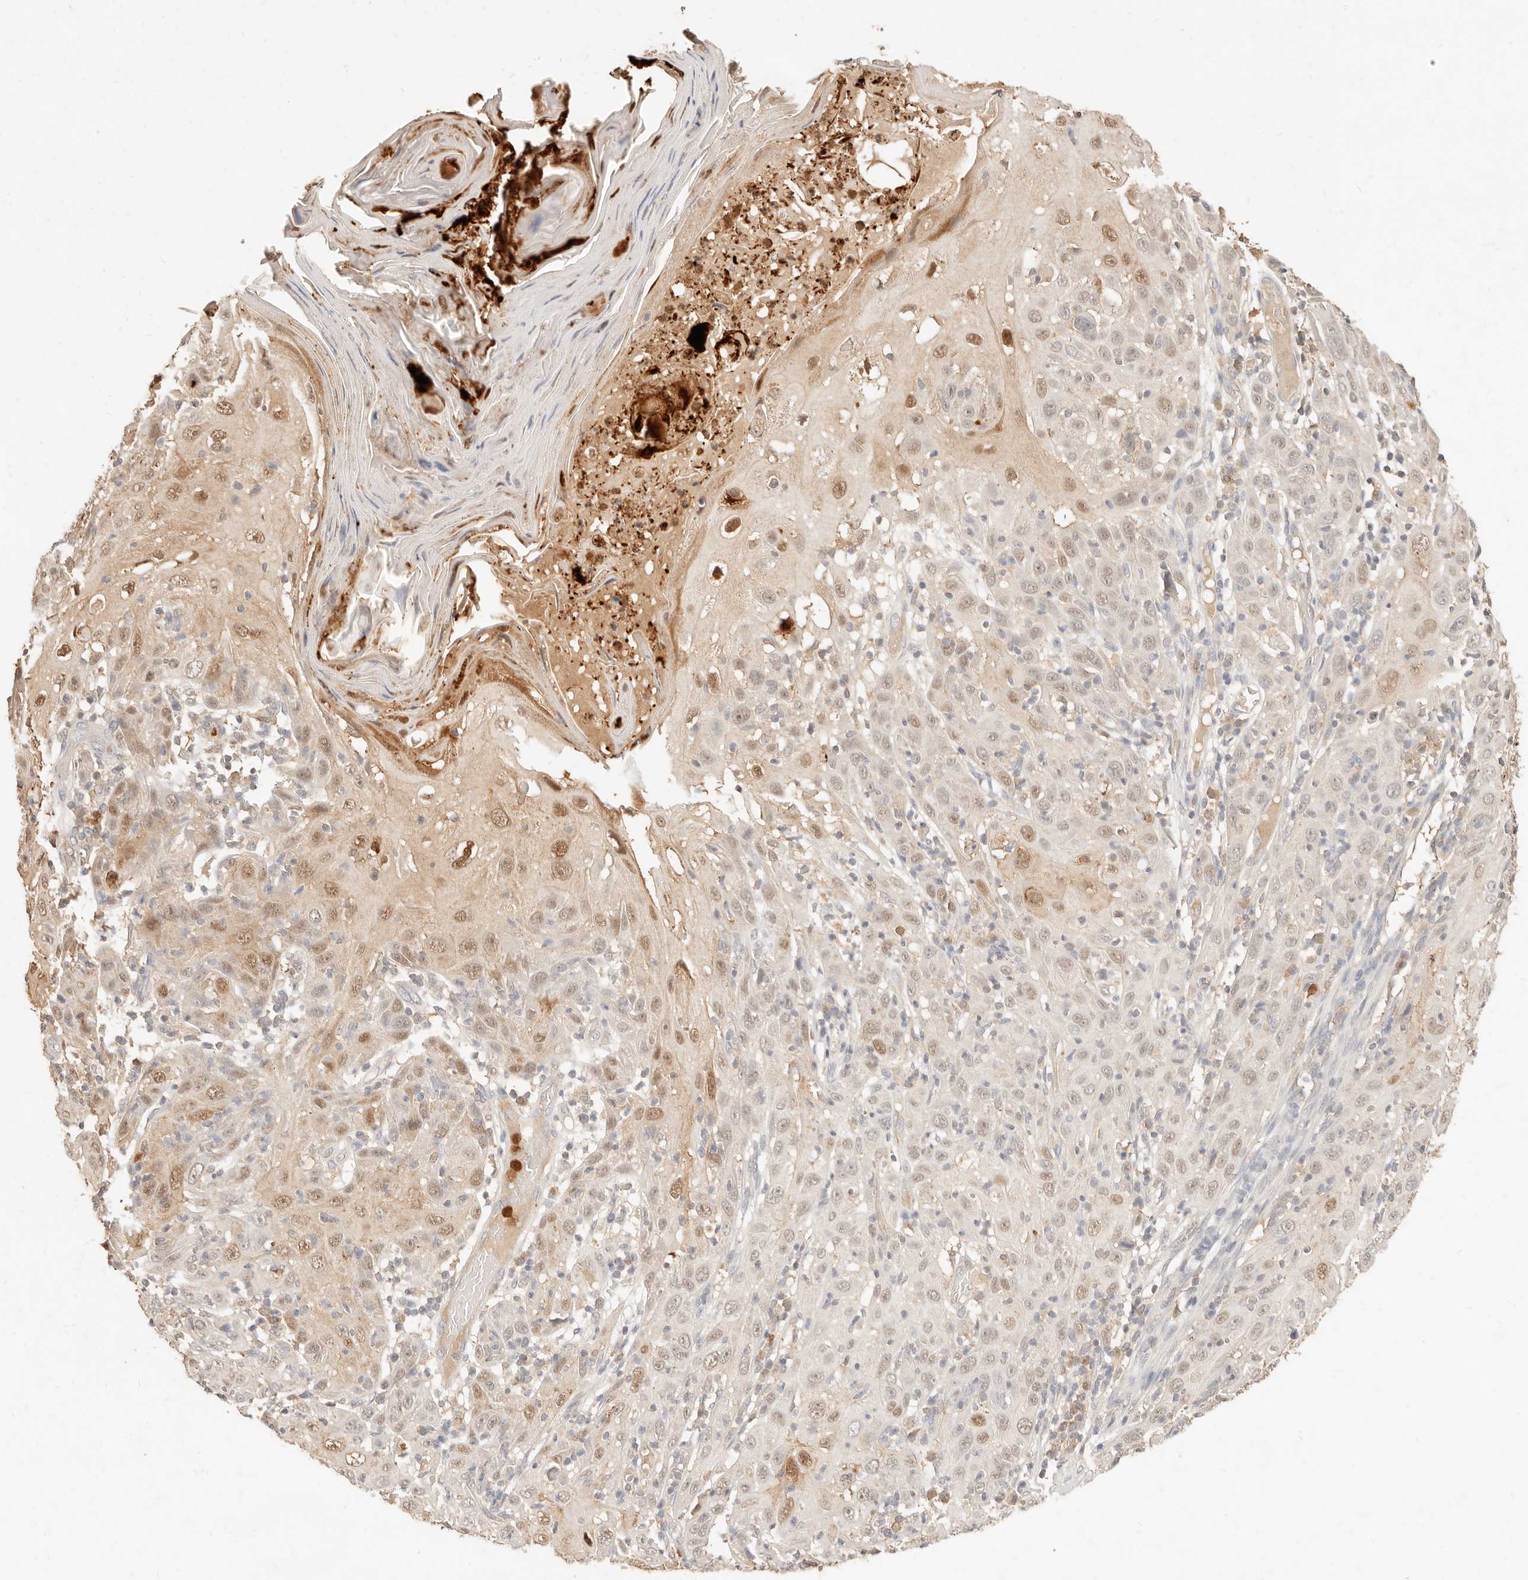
{"staining": {"intensity": "moderate", "quantity": "<25%", "location": "nuclear"}, "tissue": "skin cancer", "cell_type": "Tumor cells", "image_type": "cancer", "snomed": [{"axis": "morphology", "description": "Squamous cell carcinoma, NOS"}, {"axis": "topography", "description": "Skin"}], "caption": "Skin cancer (squamous cell carcinoma) stained with DAB (3,3'-diaminobenzidine) immunohistochemistry (IHC) exhibits low levels of moderate nuclear staining in about <25% of tumor cells.", "gene": "TMTC2", "patient": {"sex": "female", "age": 88}}